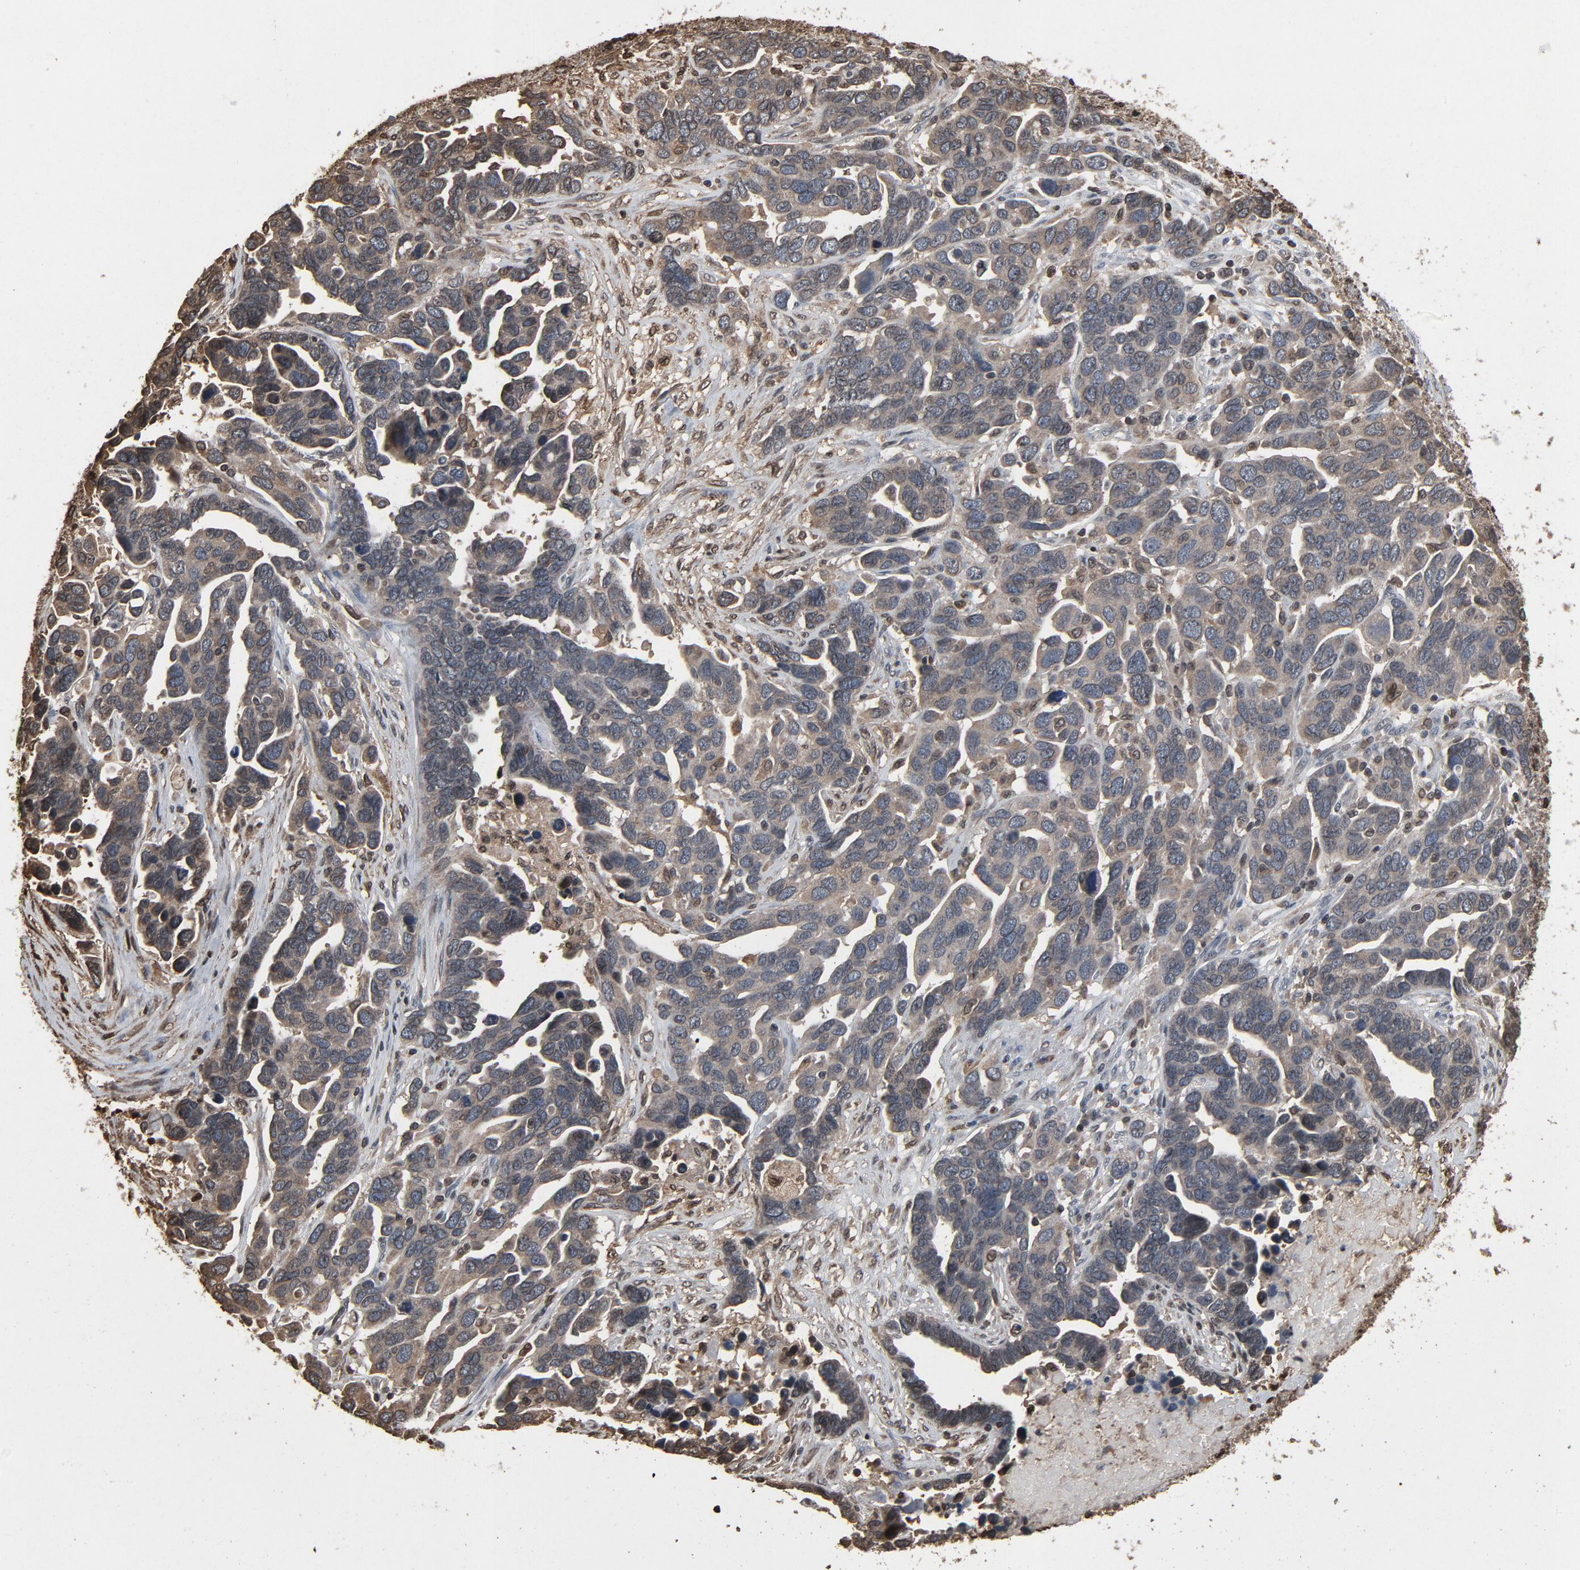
{"staining": {"intensity": "weak", "quantity": "<25%", "location": "cytoplasmic/membranous,nuclear"}, "tissue": "ovarian cancer", "cell_type": "Tumor cells", "image_type": "cancer", "snomed": [{"axis": "morphology", "description": "Cystadenocarcinoma, serous, NOS"}, {"axis": "topography", "description": "Ovary"}], "caption": "Histopathology image shows no significant protein expression in tumor cells of serous cystadenocarcinoma (ovarian).", "gene": "UBE2D1", "patient": {"sex": "female", "age": 54}}